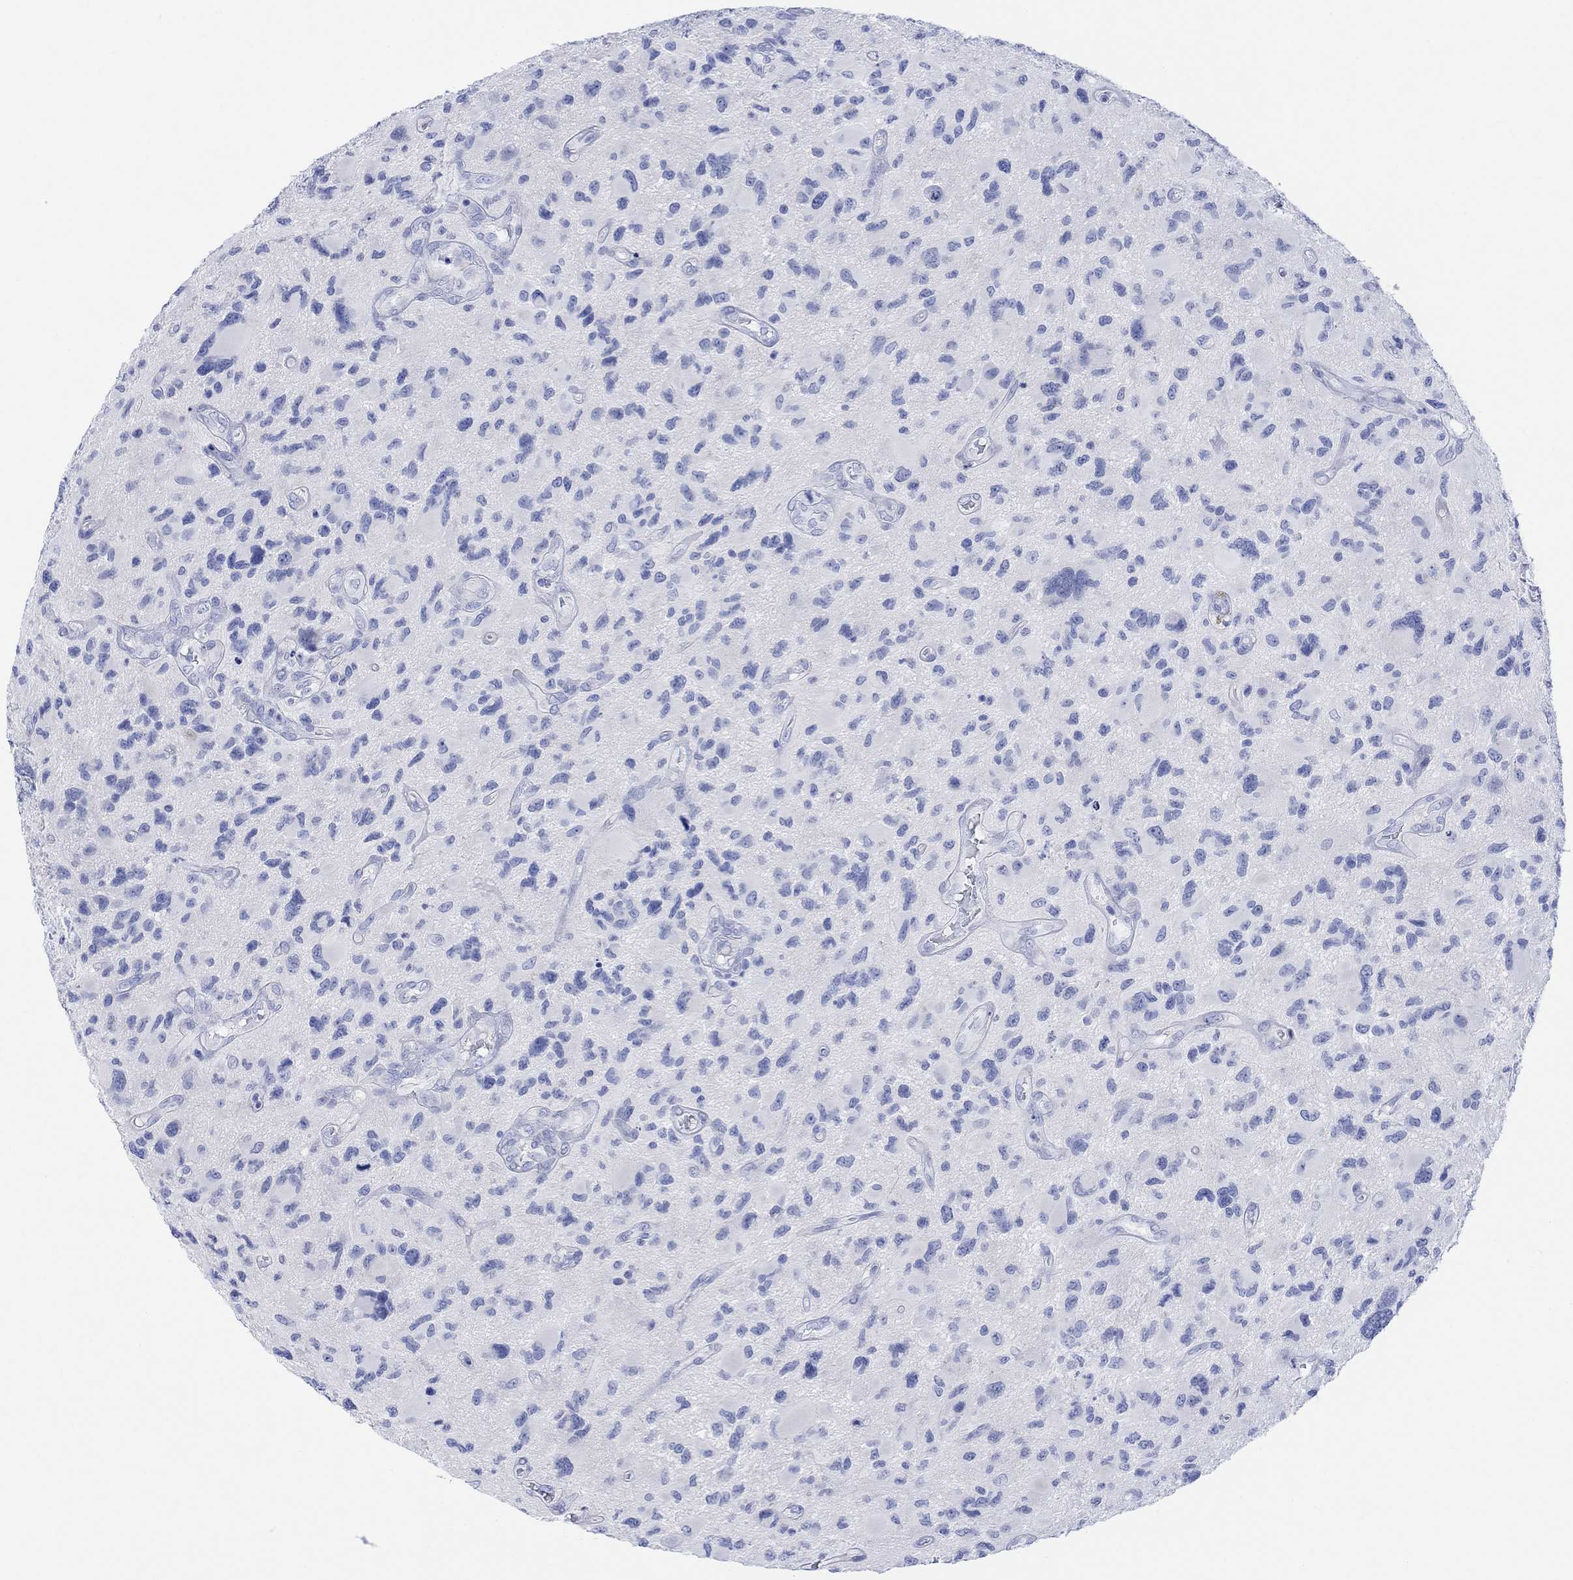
{"staining": {"intensity": "negative", "quantity": "none", "location": "none"}, "tissue": "glioma", "cell_type": "Tumor cells", "image_type": "cancer", "snomed": [{"axis": "morphology", "description": "Glioma, malignant, NOS"}, {"axis": "morphology", "description": "Glioma, malignant, High grade"}, {"axis": "topography", "description": "Brain"}], "caption": "The micrograph exhibits no staining of tumor cells in glioma.", "gene": "GNG13", "patient": {"sex": "female", "age": 71}}